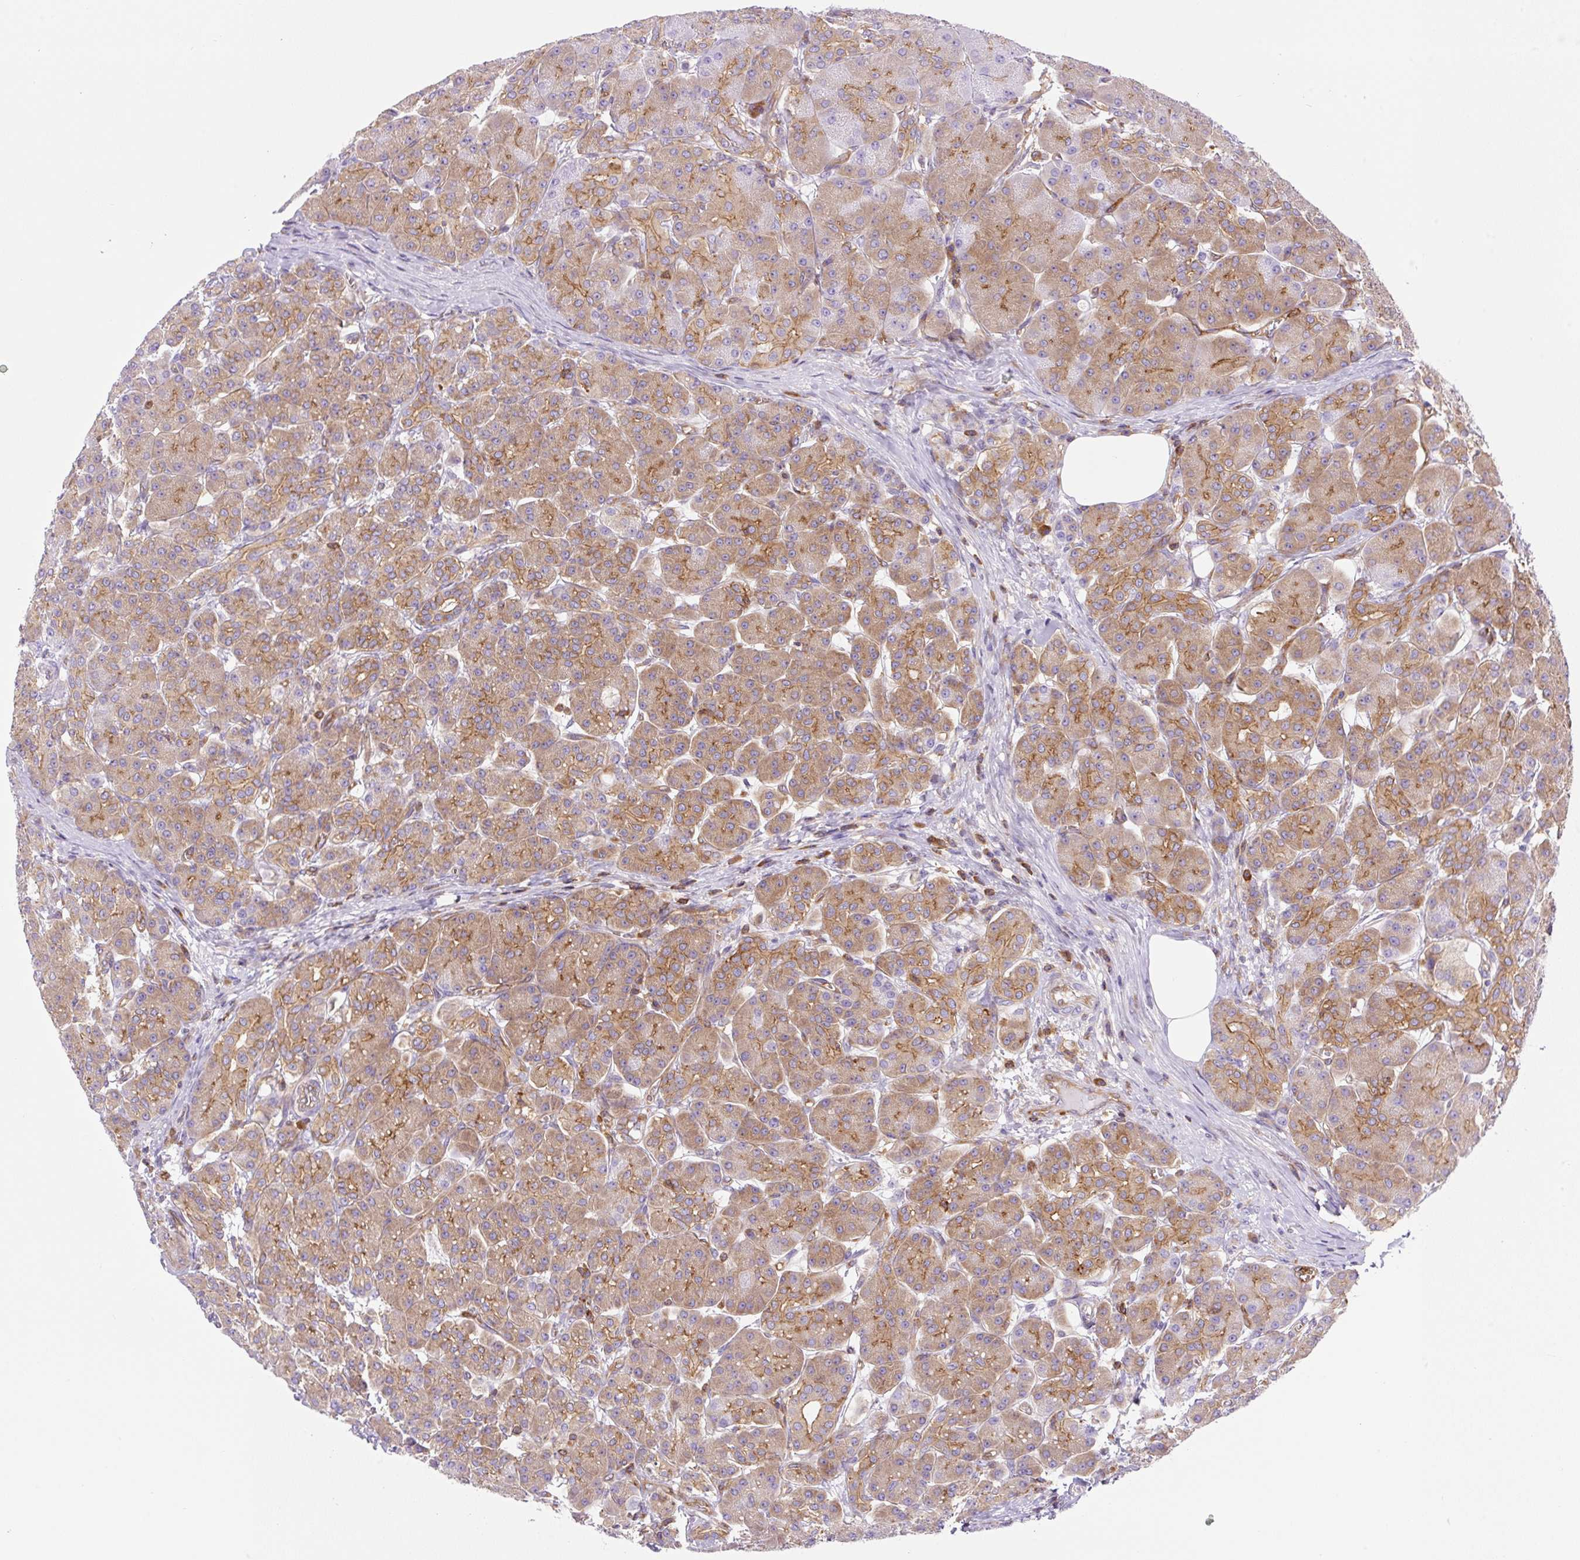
{"staining": {"intensity": "moderate", "quantity": ">75%", "location": "cytoplasmic/membranous"}, "tissue": "pancreas", "cell_type": "Exocrine glandular cells", "image_type": "normal", "snomed": [{"axis": "morphology", "description": "Normal tissue, NOS"}, {"axis": "topography", "description": "Pancreas"}], "caption": "Exocrine glandular cells display medium levels of moderate cytoplasmic/membranous staining in approximately >75% of cells in benign pancreas.", "gene": "DNM2", "patient": {"sex": "male", "age": 63}}